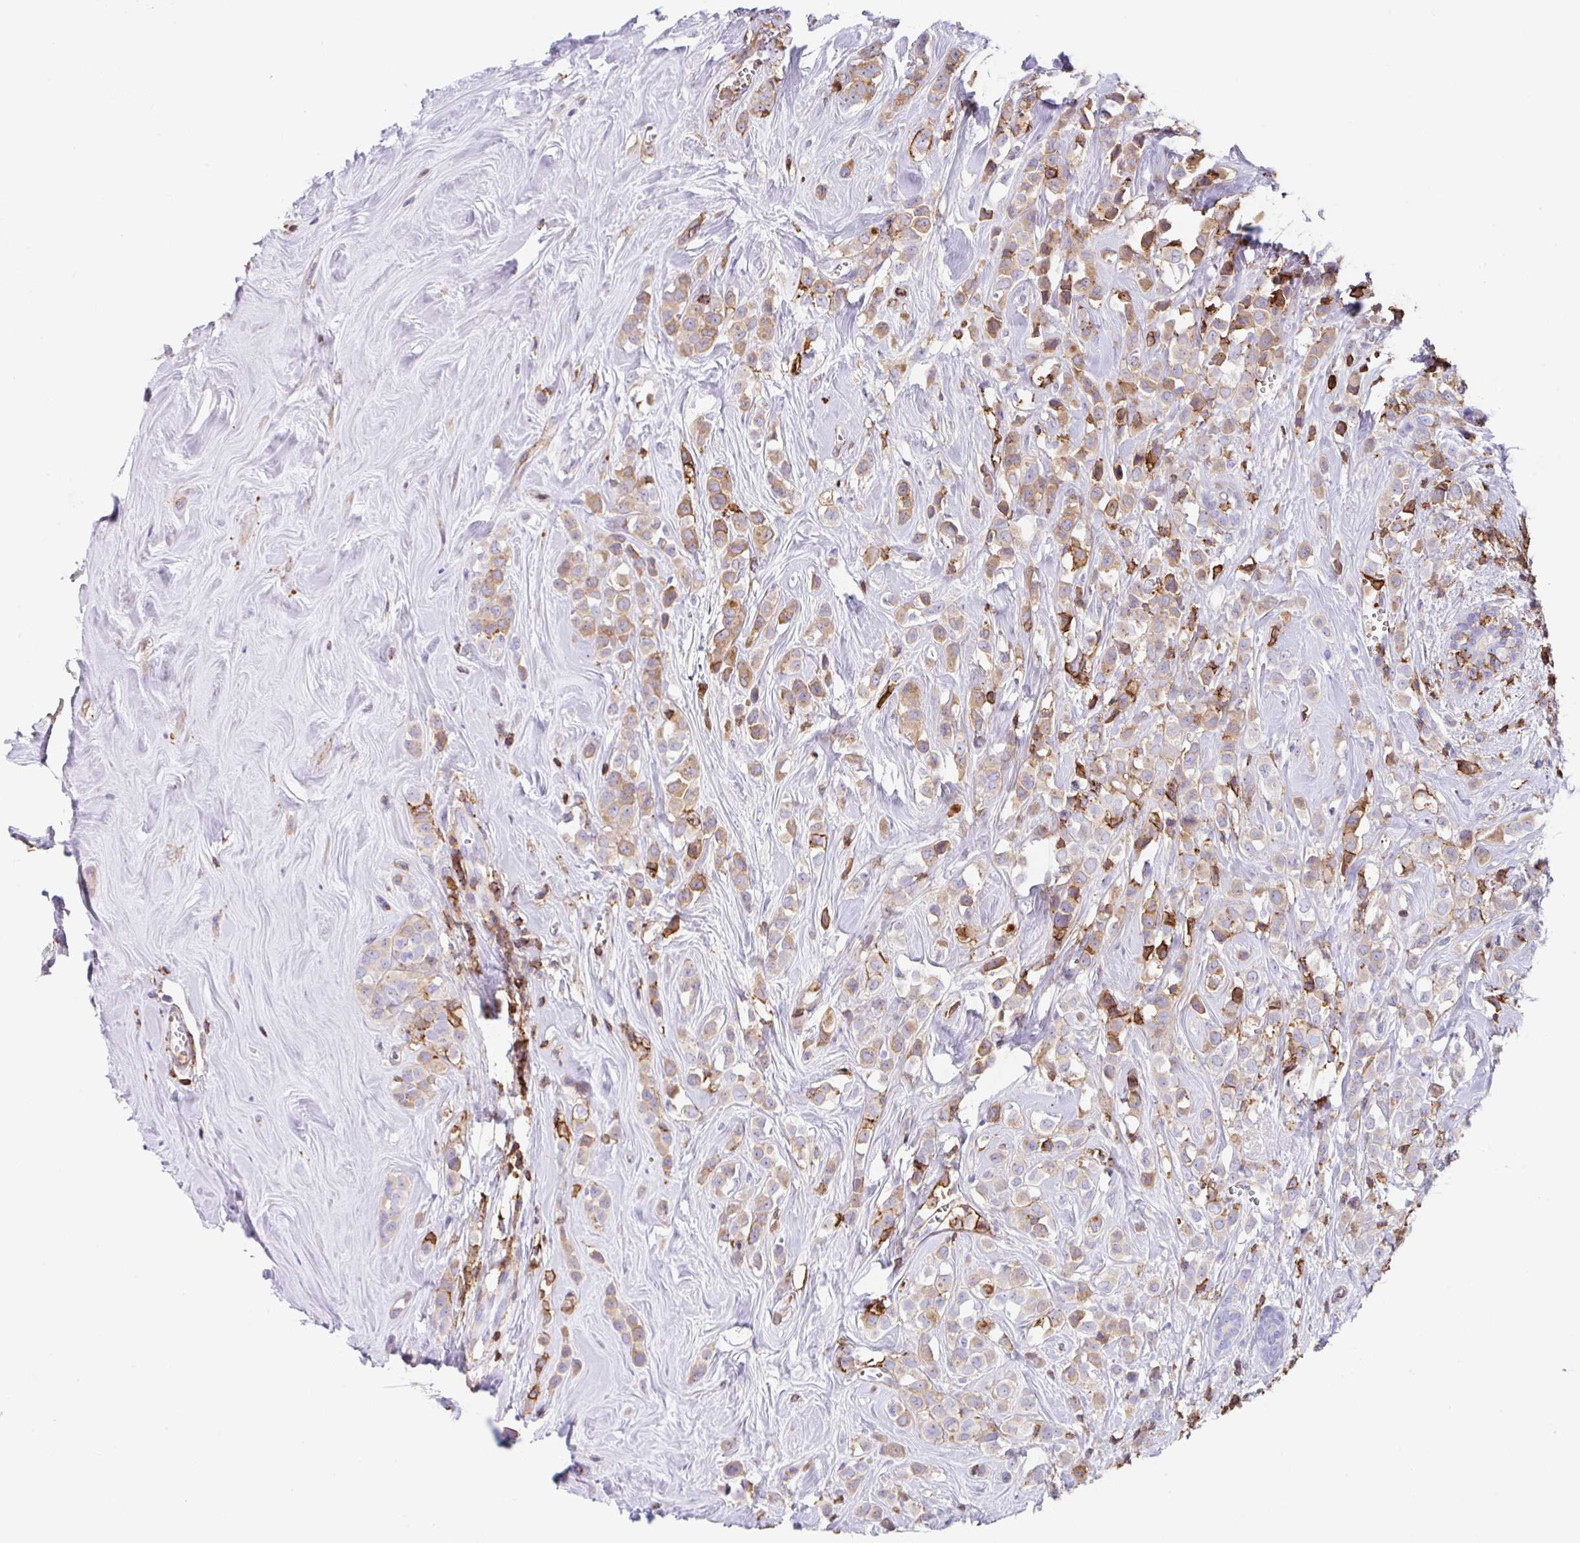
{"staining": {"intensity": "moderate", "quantity": ">75%", "location": "cytoplasmic/membranous"}, "tissue": "breast cancer", "cell_type": "Tumor cells", "image_type": "cancer", "snomed": [{"axis": "morphology", "description": "Duct carcinoma"}, {"axis": "topography", "description": "Breast"}], "caption": "A medium amount of moderate cytoplasmic/membranous staining is seen in about >75% of tumor cells in breast intraductal carcinoma tissue.", "gene": "MTTP", "patient": {"sex": "female", "age": 80}}